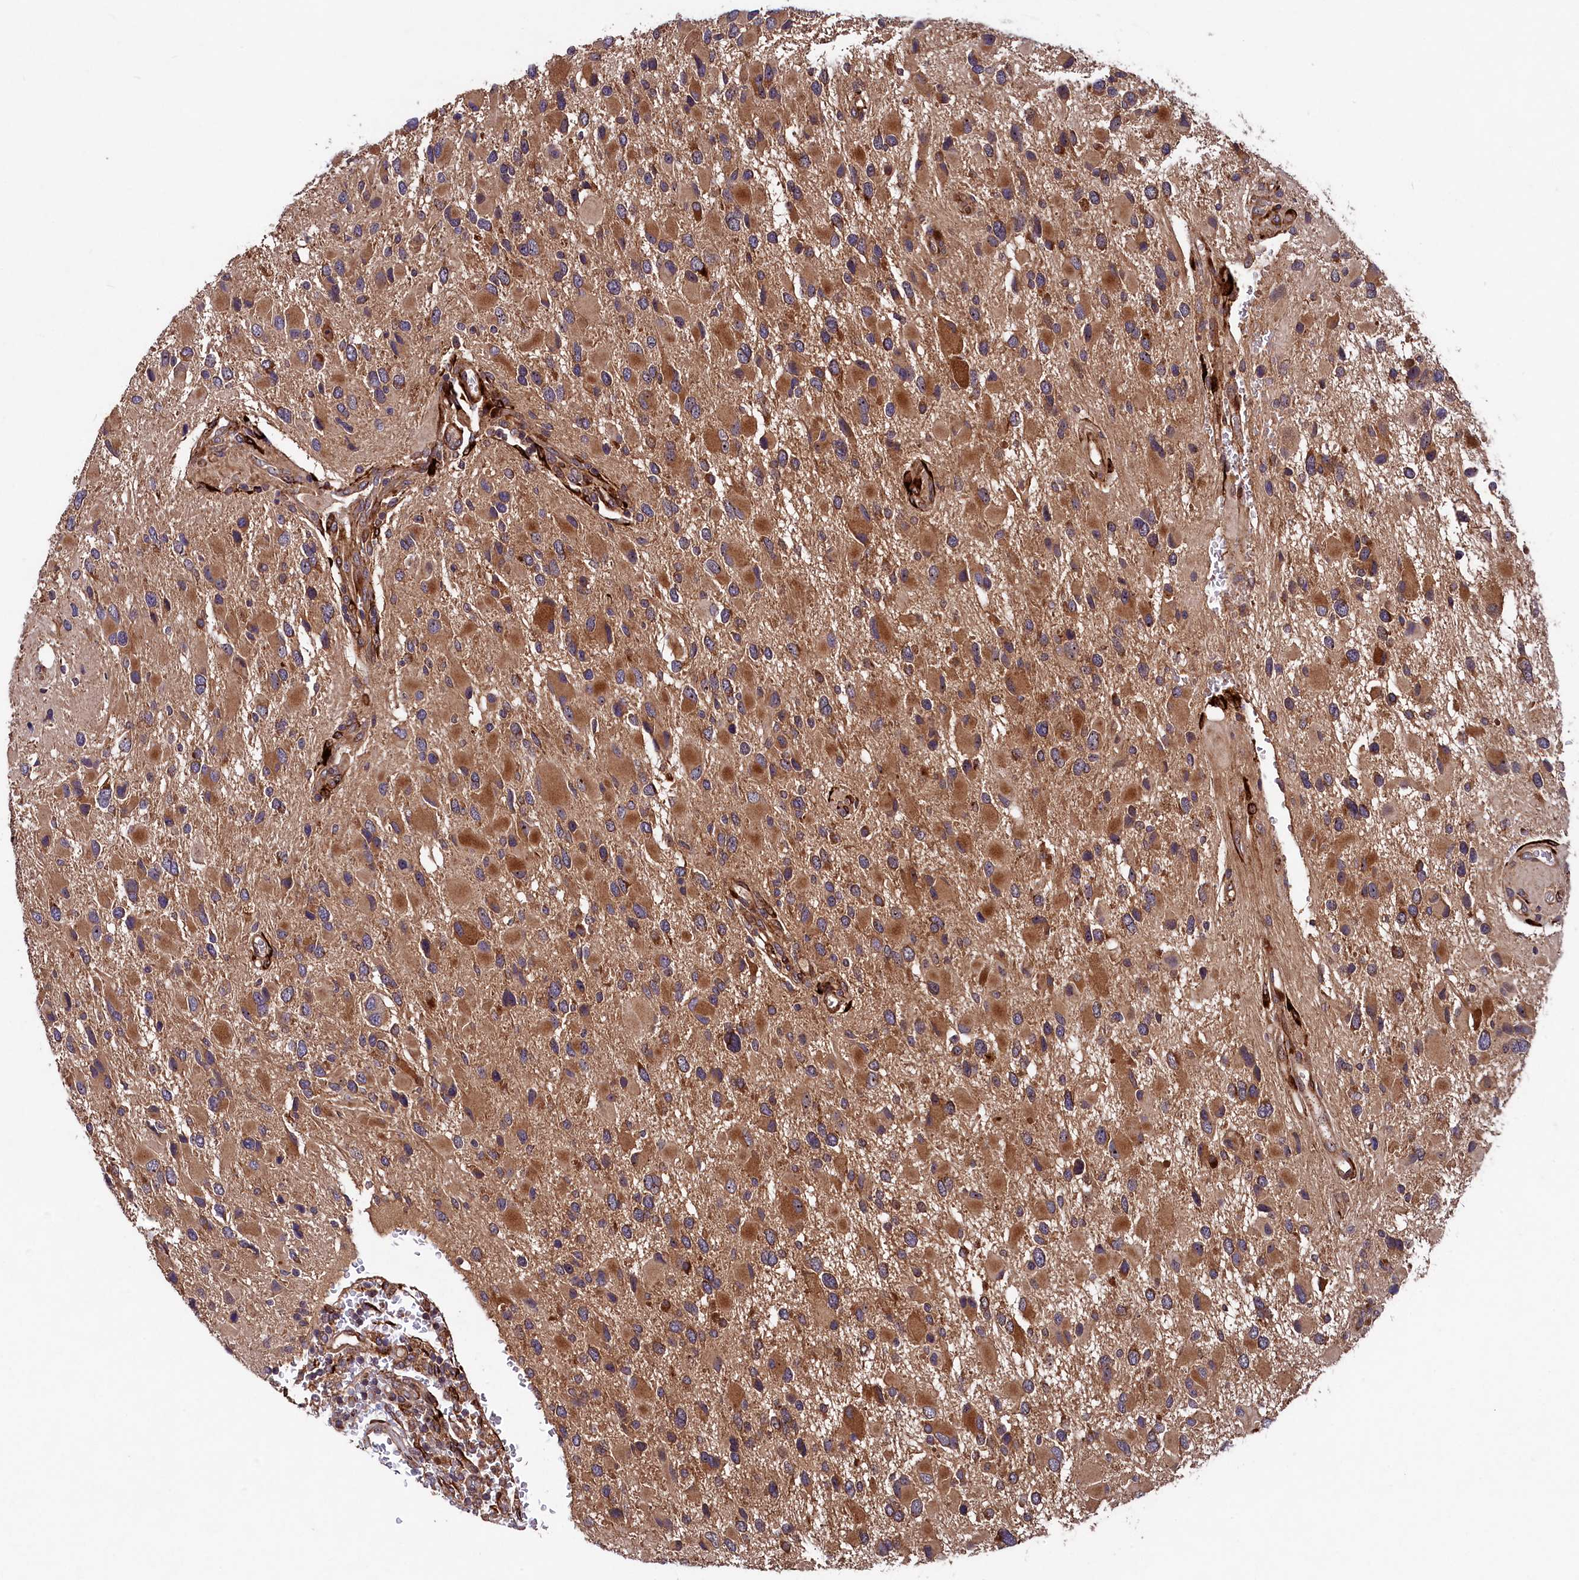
{"staining": {"intensity": "moderate", "quantity": ">75%", "location": "cytoplasmic/membranous"}, "tissue": "glioma", "cell_type": "Tumor cells", "image_type": "cancer", "snomed": [{"axis": "morphology", "description": "Glioma, malignant, High grade"}, {"axis": "topography", "description": "Brain"}], "caption": "Immunohistochemical staining of human malignant glioma (high-grade) reveals moderate cytoplasmic/membranous protein expression in about >75% of tumor cells. (DAB (3,3'-diaminobenzidine) IHC, brown staining for protein, blue staining for nuclei).", "gene": "ARRDC4", "patient": {"sex": "male", "age": 53}}